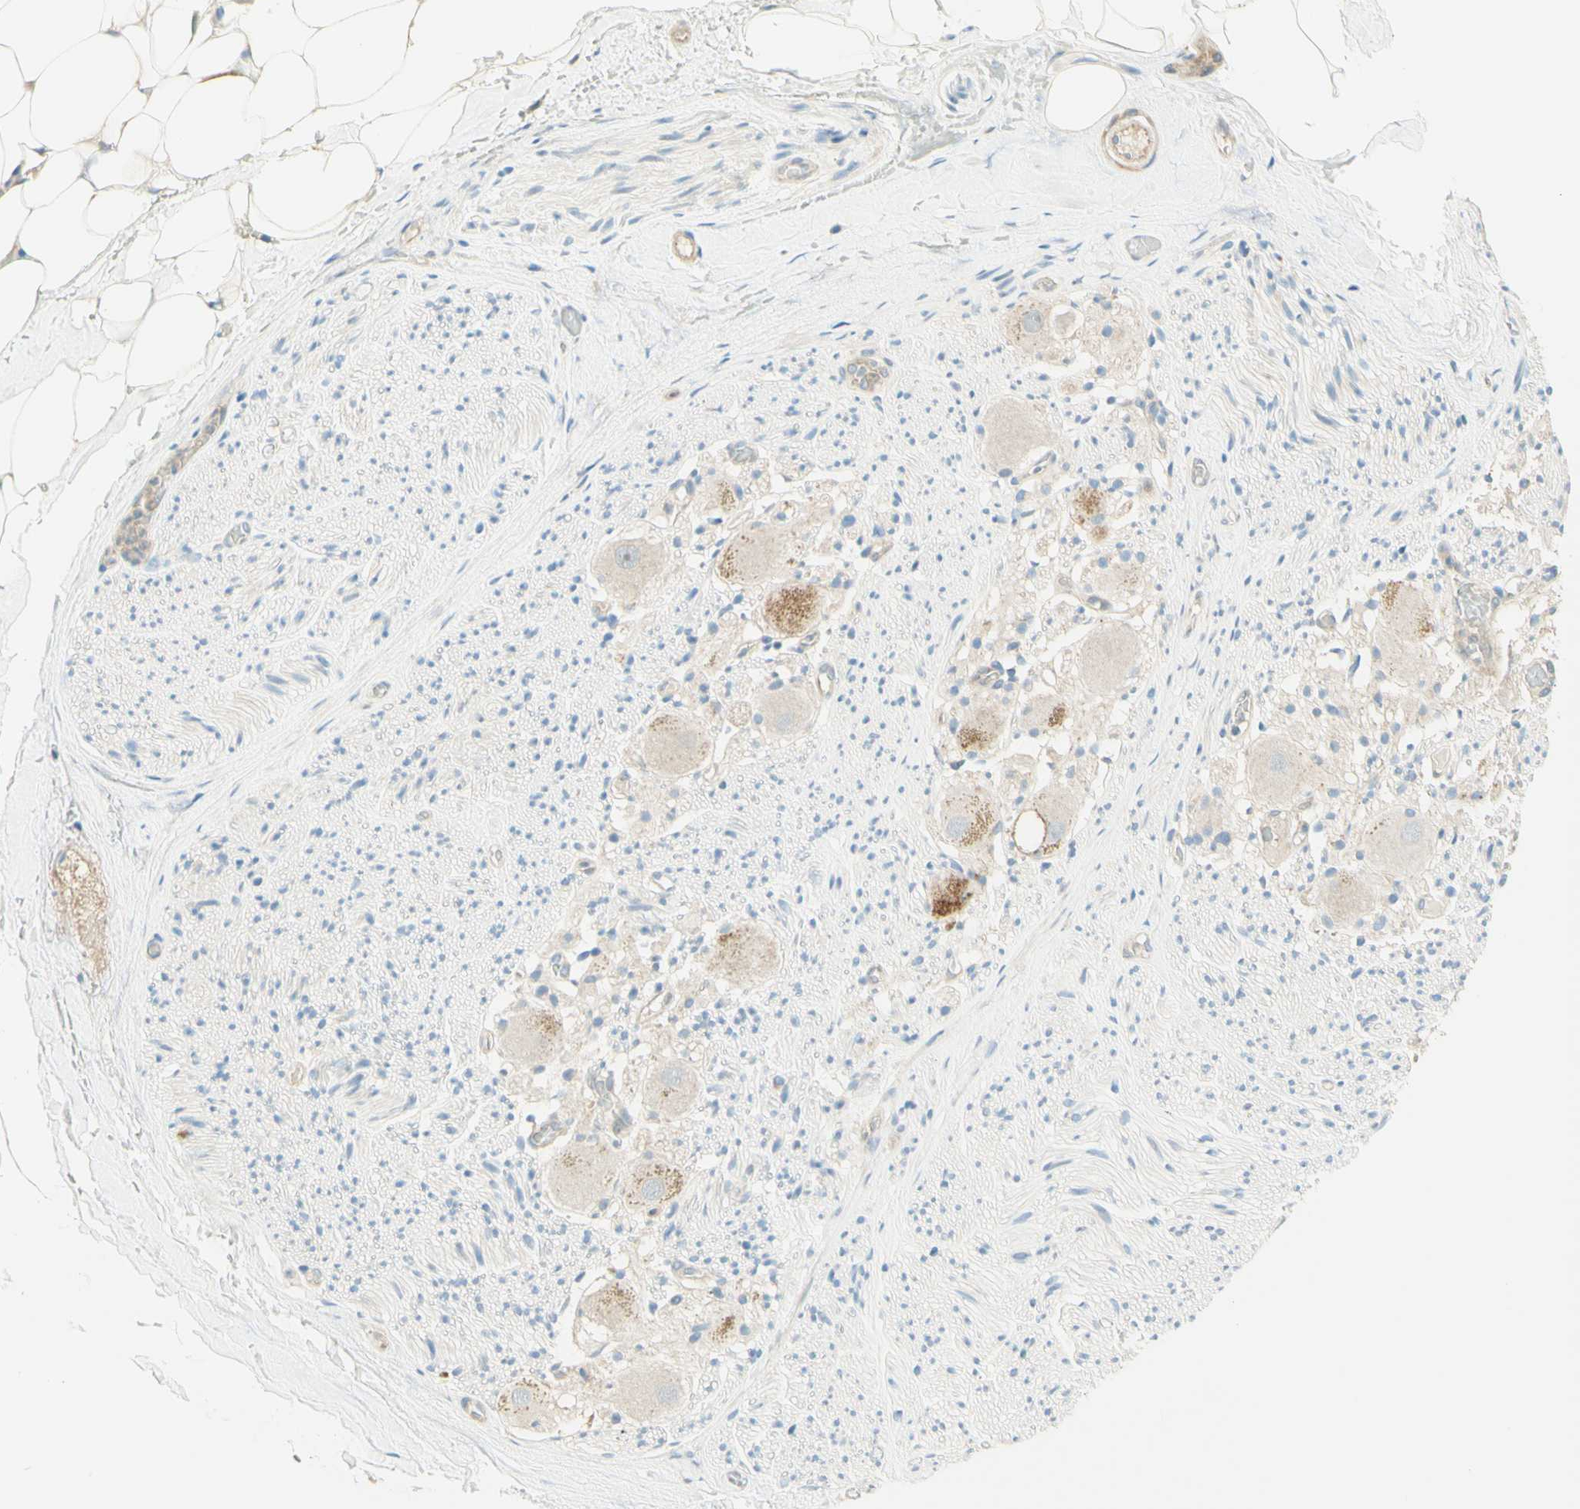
{"staining": {"intensity": "negative", "quantity": "none", "location": "none"}, "tissue": "adipose tissue", "cell_type": "Adipocytes", "image_type": "normal", "snomed": [{"axis": "morphology", "description": "Normal tissue, NOS"}, {"axis": "topography", "description": "Peripheral nerve tissue"}], "caption": "Immunohistochemical staining of unremarkable adipose tissue shows no significant expression in adipocytes.", "gene": "PROM1", "patient": {"sex": "male", "age": 70}}